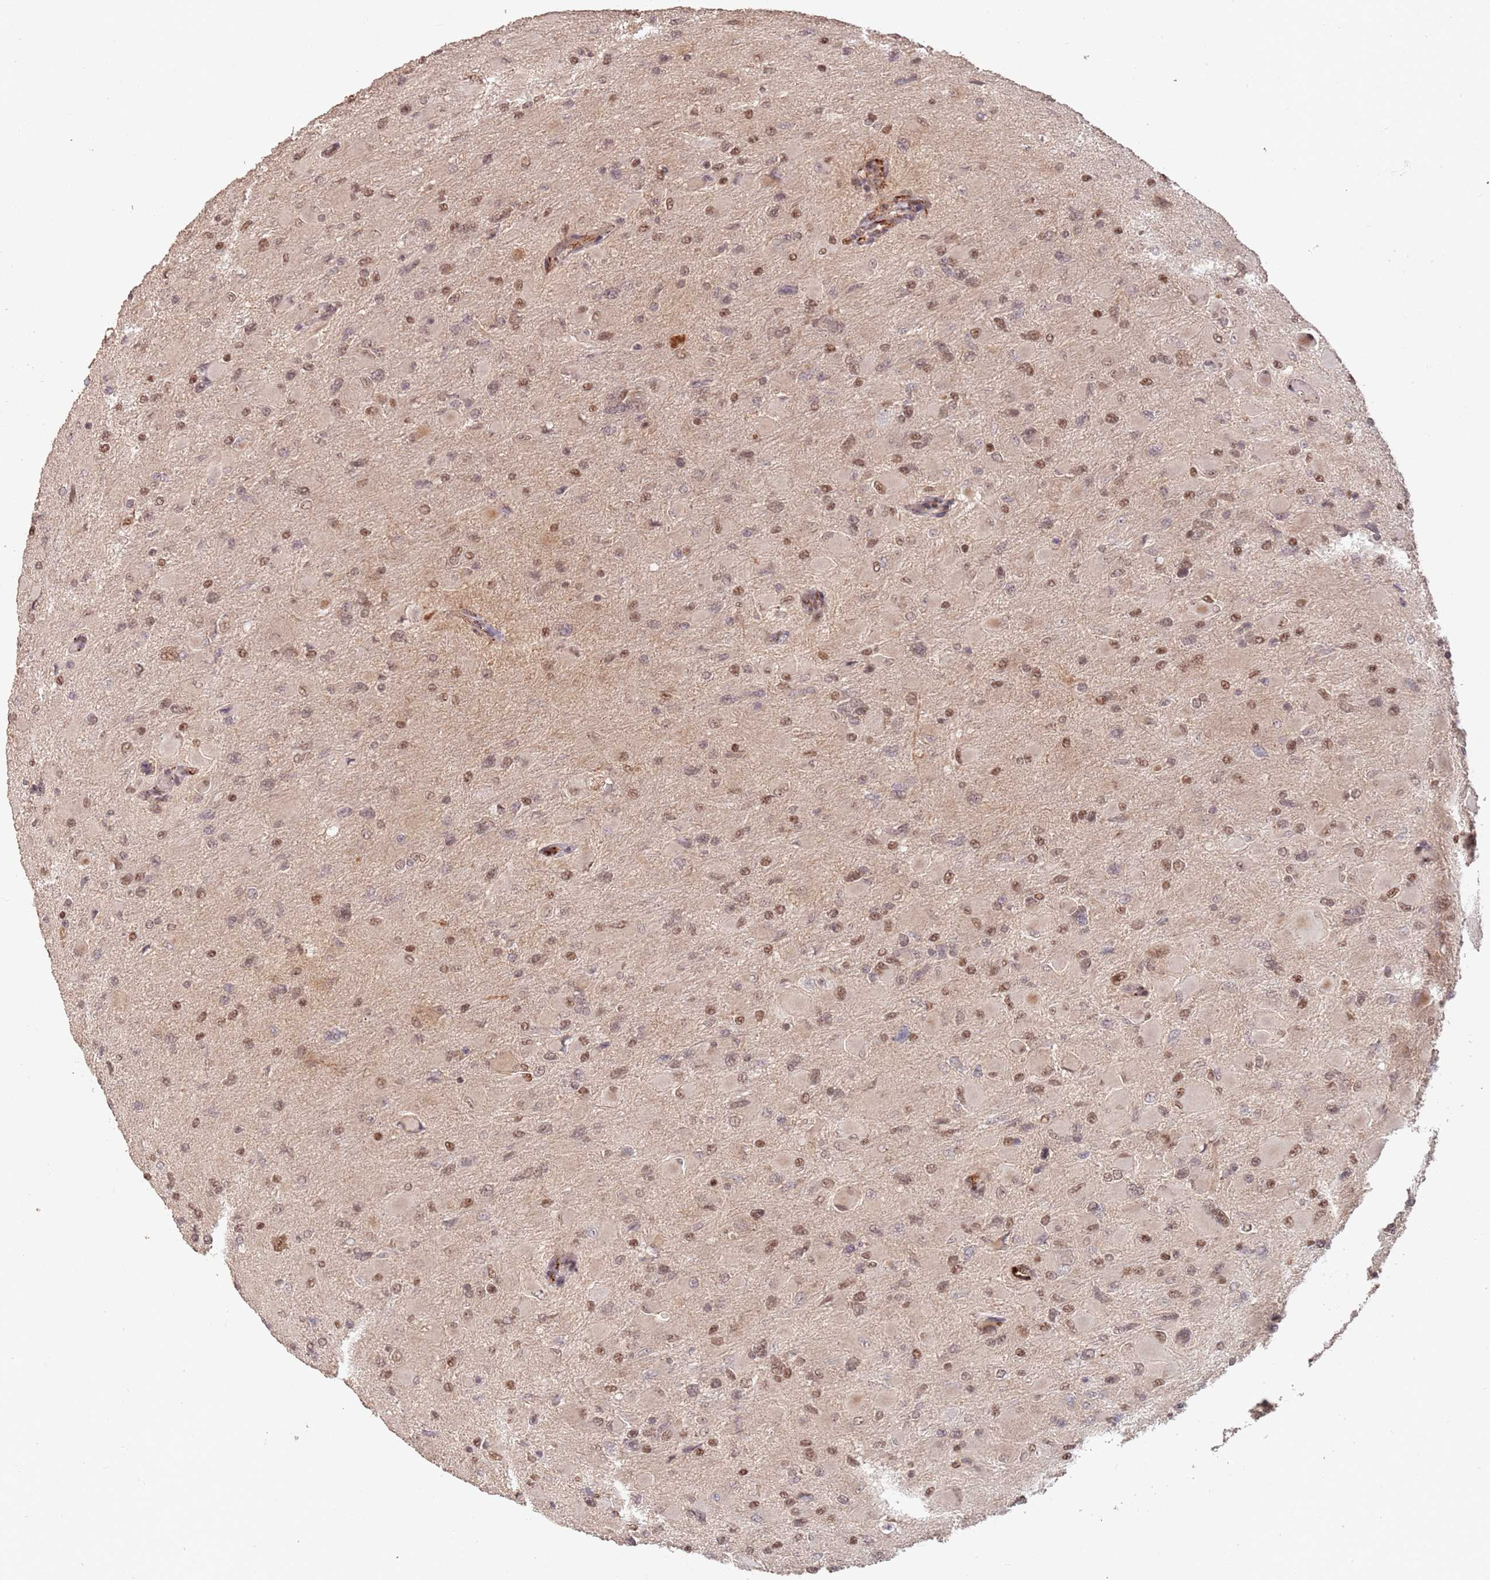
{"staining": {"intensity": "moderate", "quantity": ">75%", "location": "nuclear"}, "tissue": "glioma", "cell_type": "Tumor cells", "image_type": "cancer", "snomed": [{"axis": "morphology", "description": "Glioma, malignant, High grade"}, {"axis": "topography", "description": "Cerebral cortex"}], "caption": "A medium amount of moderate nuclear staining is present in about >75% of tumor cells in glioma tissue.", "gene": "RFXANK", "patient": {"sex": "female", "age": 36}}